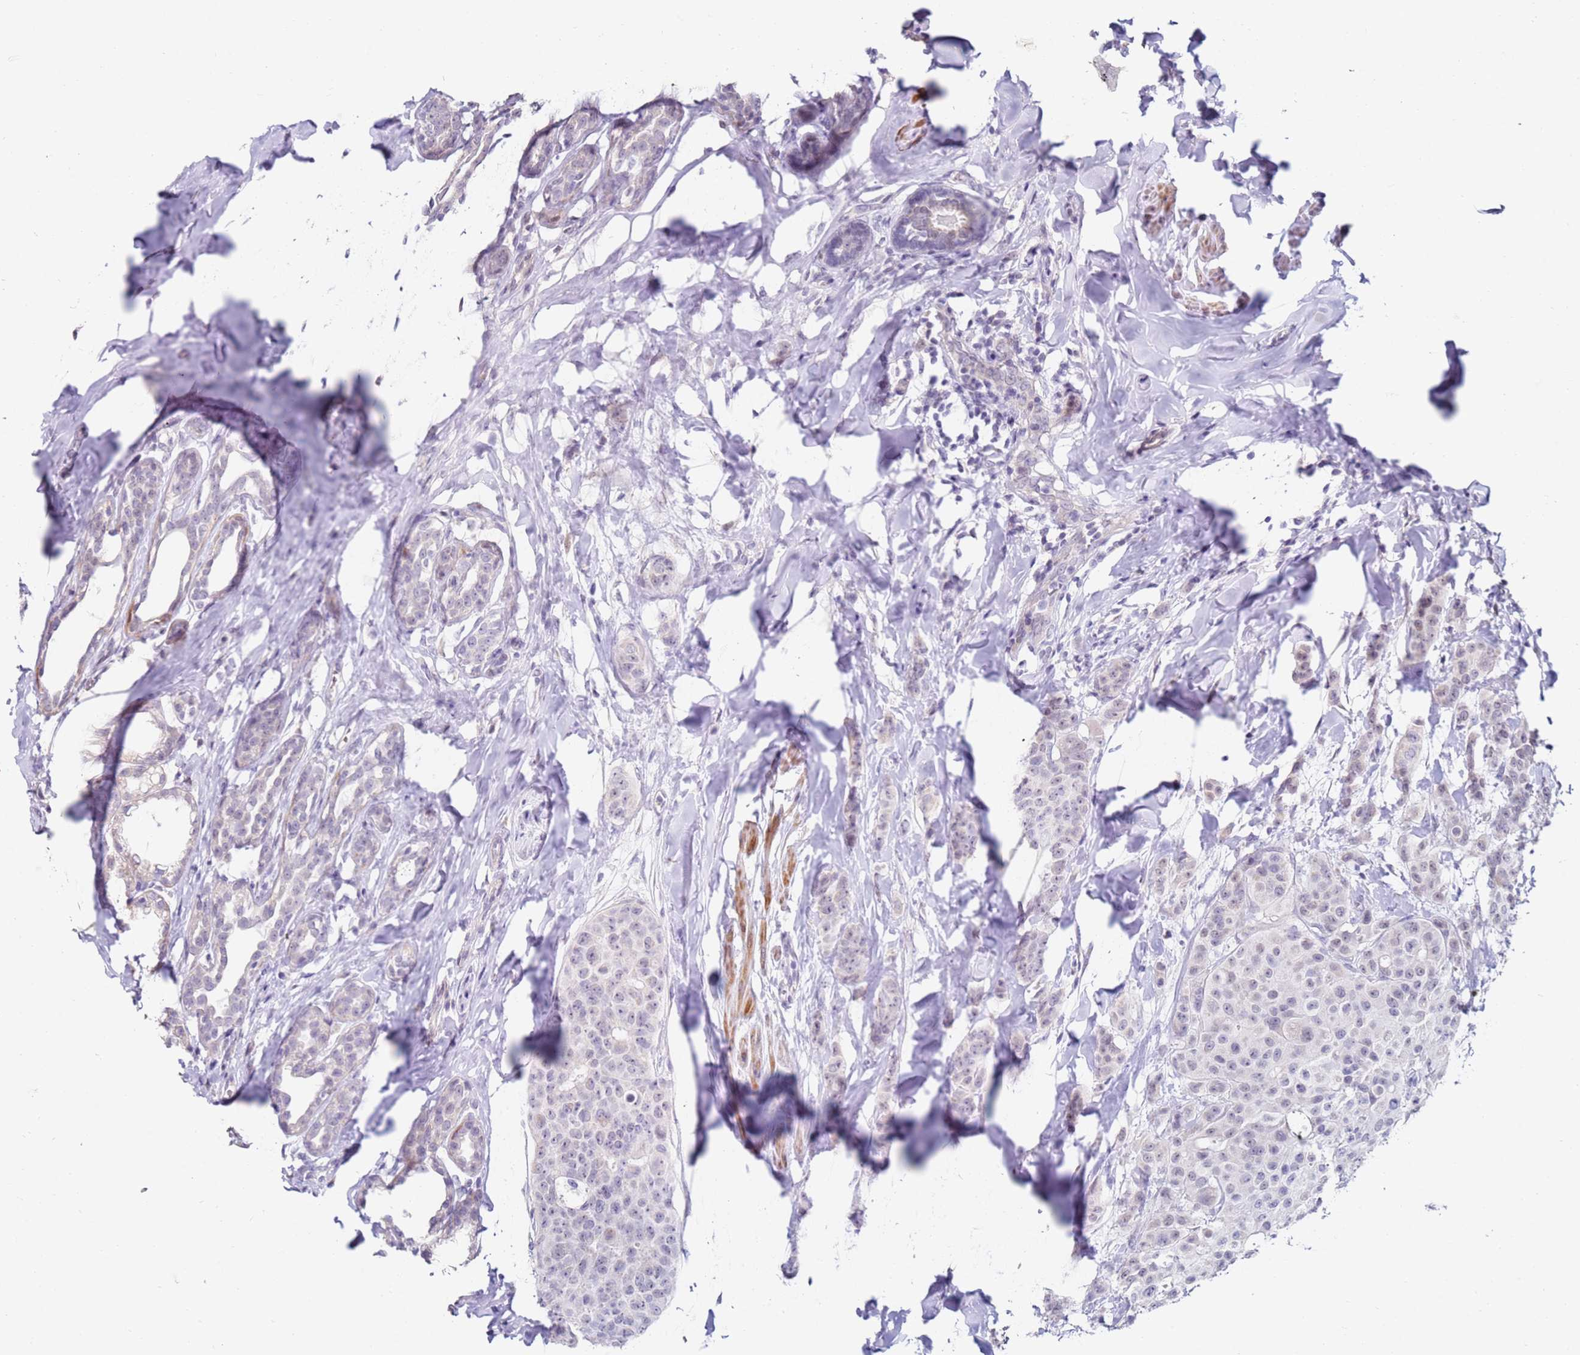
{"staining": {"intensity": "negative", "quantity": "none", "location": "none"}, "tissue": "breast cancer", "cell_type": "Tumor cells", "image_type": "cancer", "snomed": [{"axis": "morphology", "description": "Duct carcinoma"}, {"axis": "topography", "description": "Breast"}], "caption": "IHC histopathology image of human breast infiltrating ductal carcinoma stained for a protein (brown), which shows no expression in tumor cells.", "gene": "RARS2", "patient": {"sex": "female", "age": 40}}